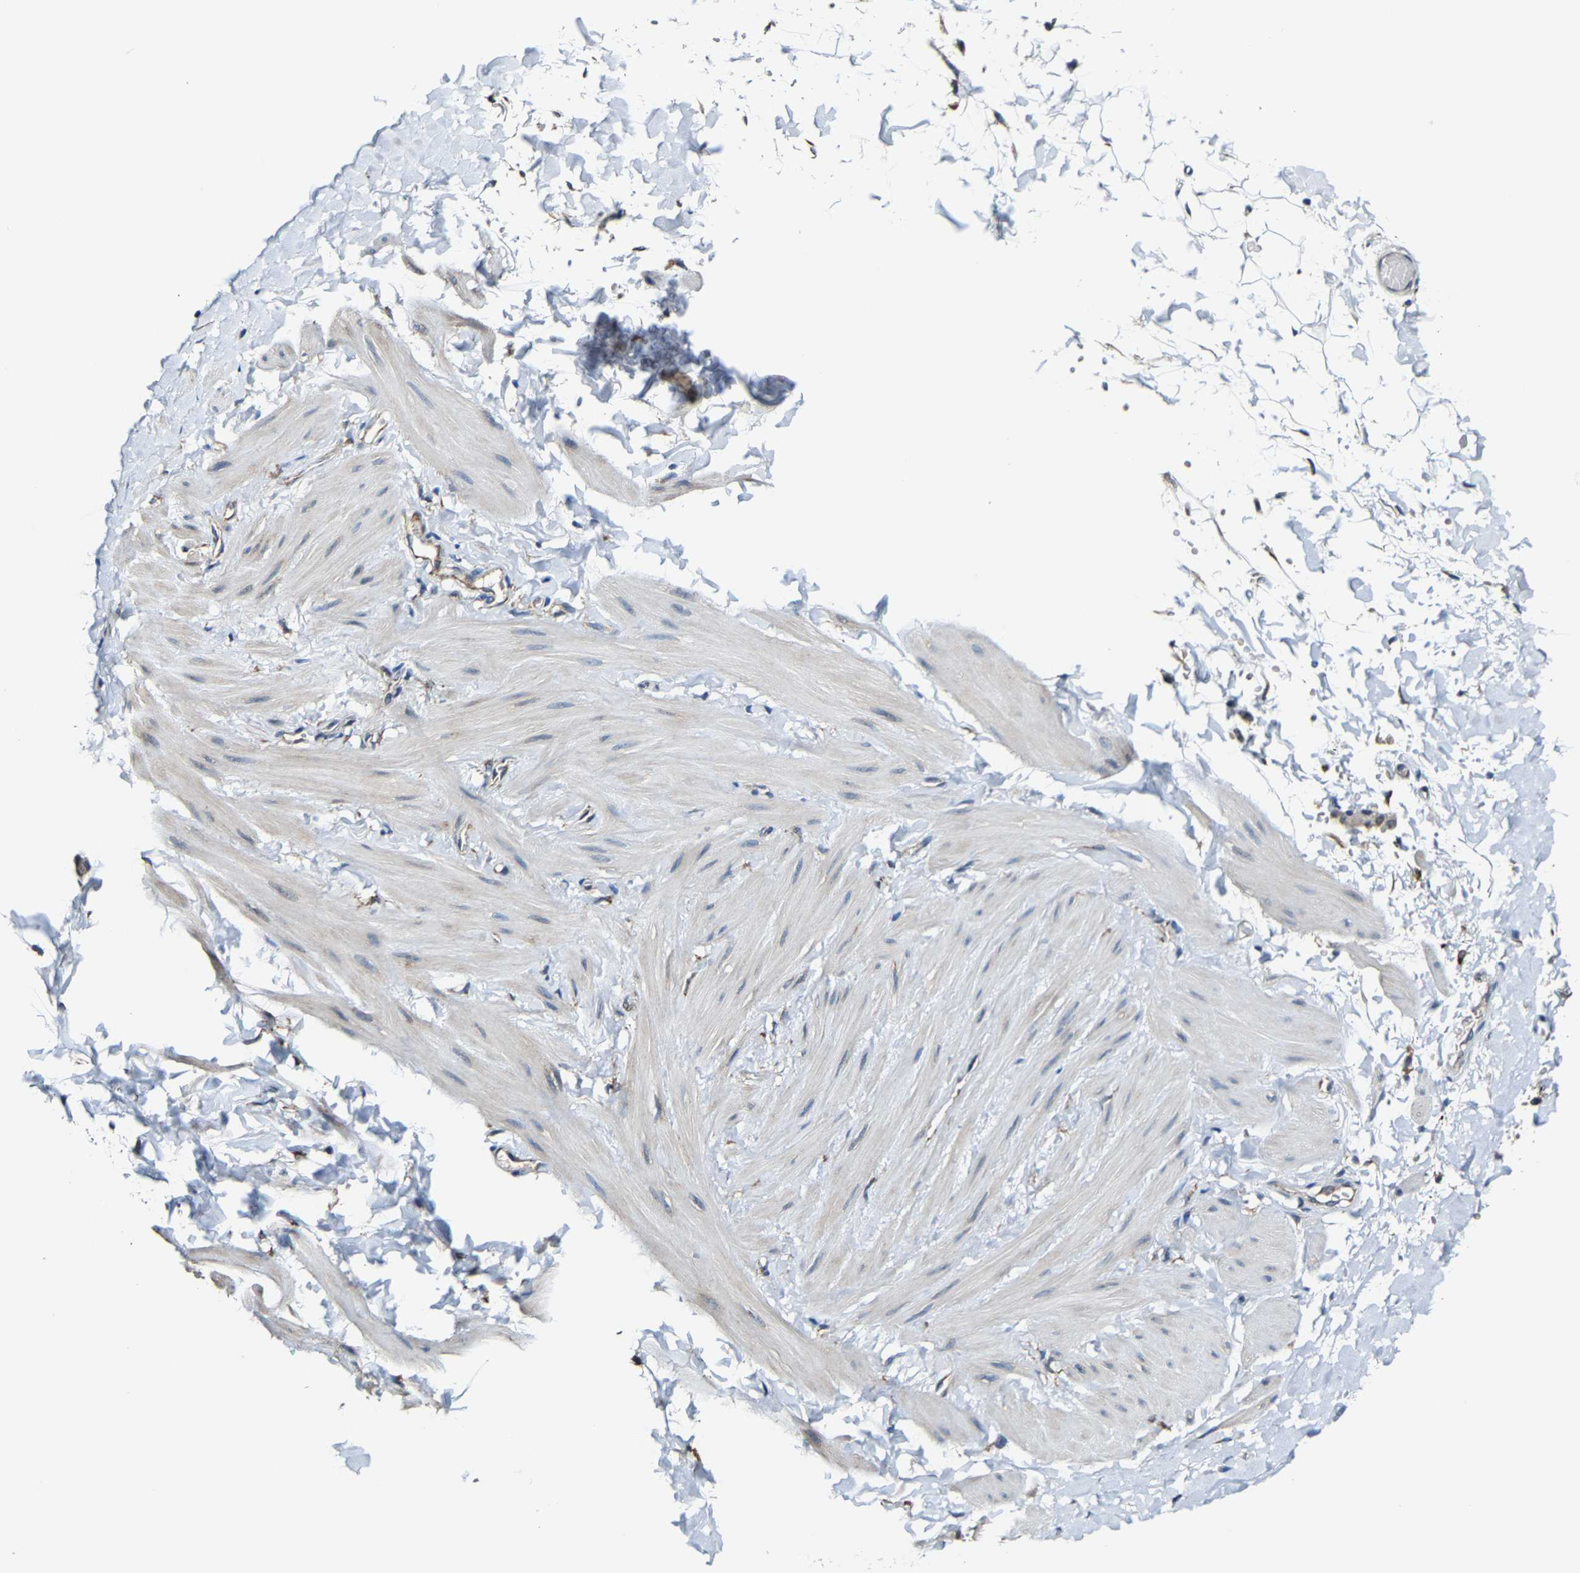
{"staining": {"intensity": "negative", "quantity": "none", "location": "none"}, "tissue": "adipose tissue", "cell_type": "Adipocytes", "image_type": "normal", "snomed": [{"axis": "morphology", "description": "Normal tissue, NOS"}, {"axis": "topography", "description": "Adipose tissue"}, {"axis": "topography", "description": "Vascular tissue"}, {"axis": "topography", "description": "Peripheral nerve tissue"}], "caption": "IHC image of benign adipose tissue stained for a protein (brown), which displays no positivity in adipocytes. (Stains: DAB (3,3'-diaminobenzidine) immunohistochemistry with hematoxylin counter stain, Microscopy: brightfield microscopy at high magnification).", "gene": "METTL1", "patient": {"sex": "male", "age": 25}}